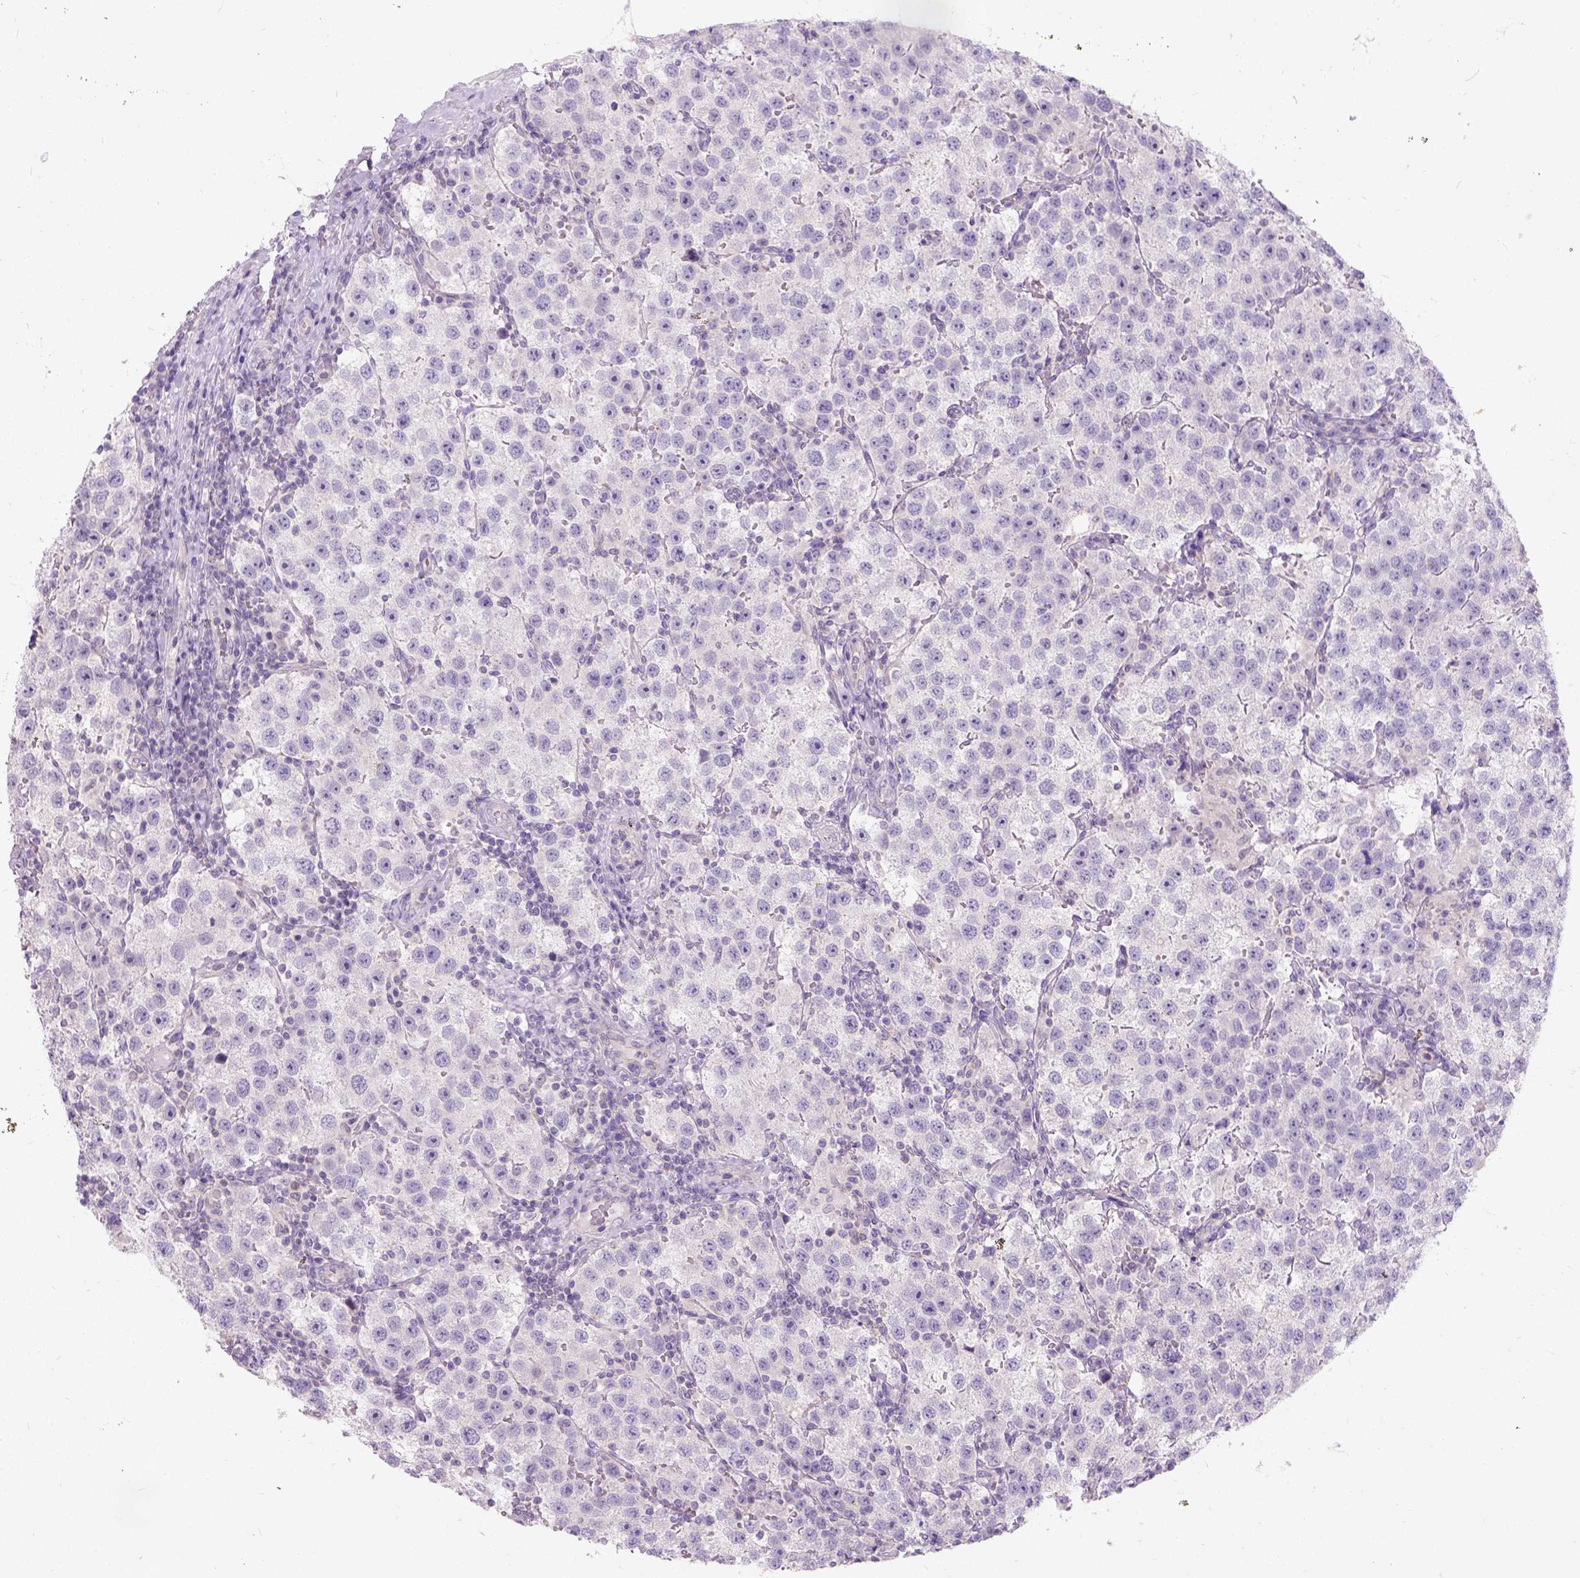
{"staining": {"intensity": "negative", "quantity": "none", "location": "none"}, "tissue": "testis cancer", "cell_type": "Tumor cells", "image_type": "cancer", "snomed": [{"axis": "morphology", "description": "Seminoma, NOS"}, {"axis": "topography", "description": "Testis"}], "caption": "DAB immunohistochemical staining of testis cancer (seminoma) demonstrates no significant positivity in tumor cells.", "gene": "C20orf144", "patient": {"sex": "male", "age": 37}}